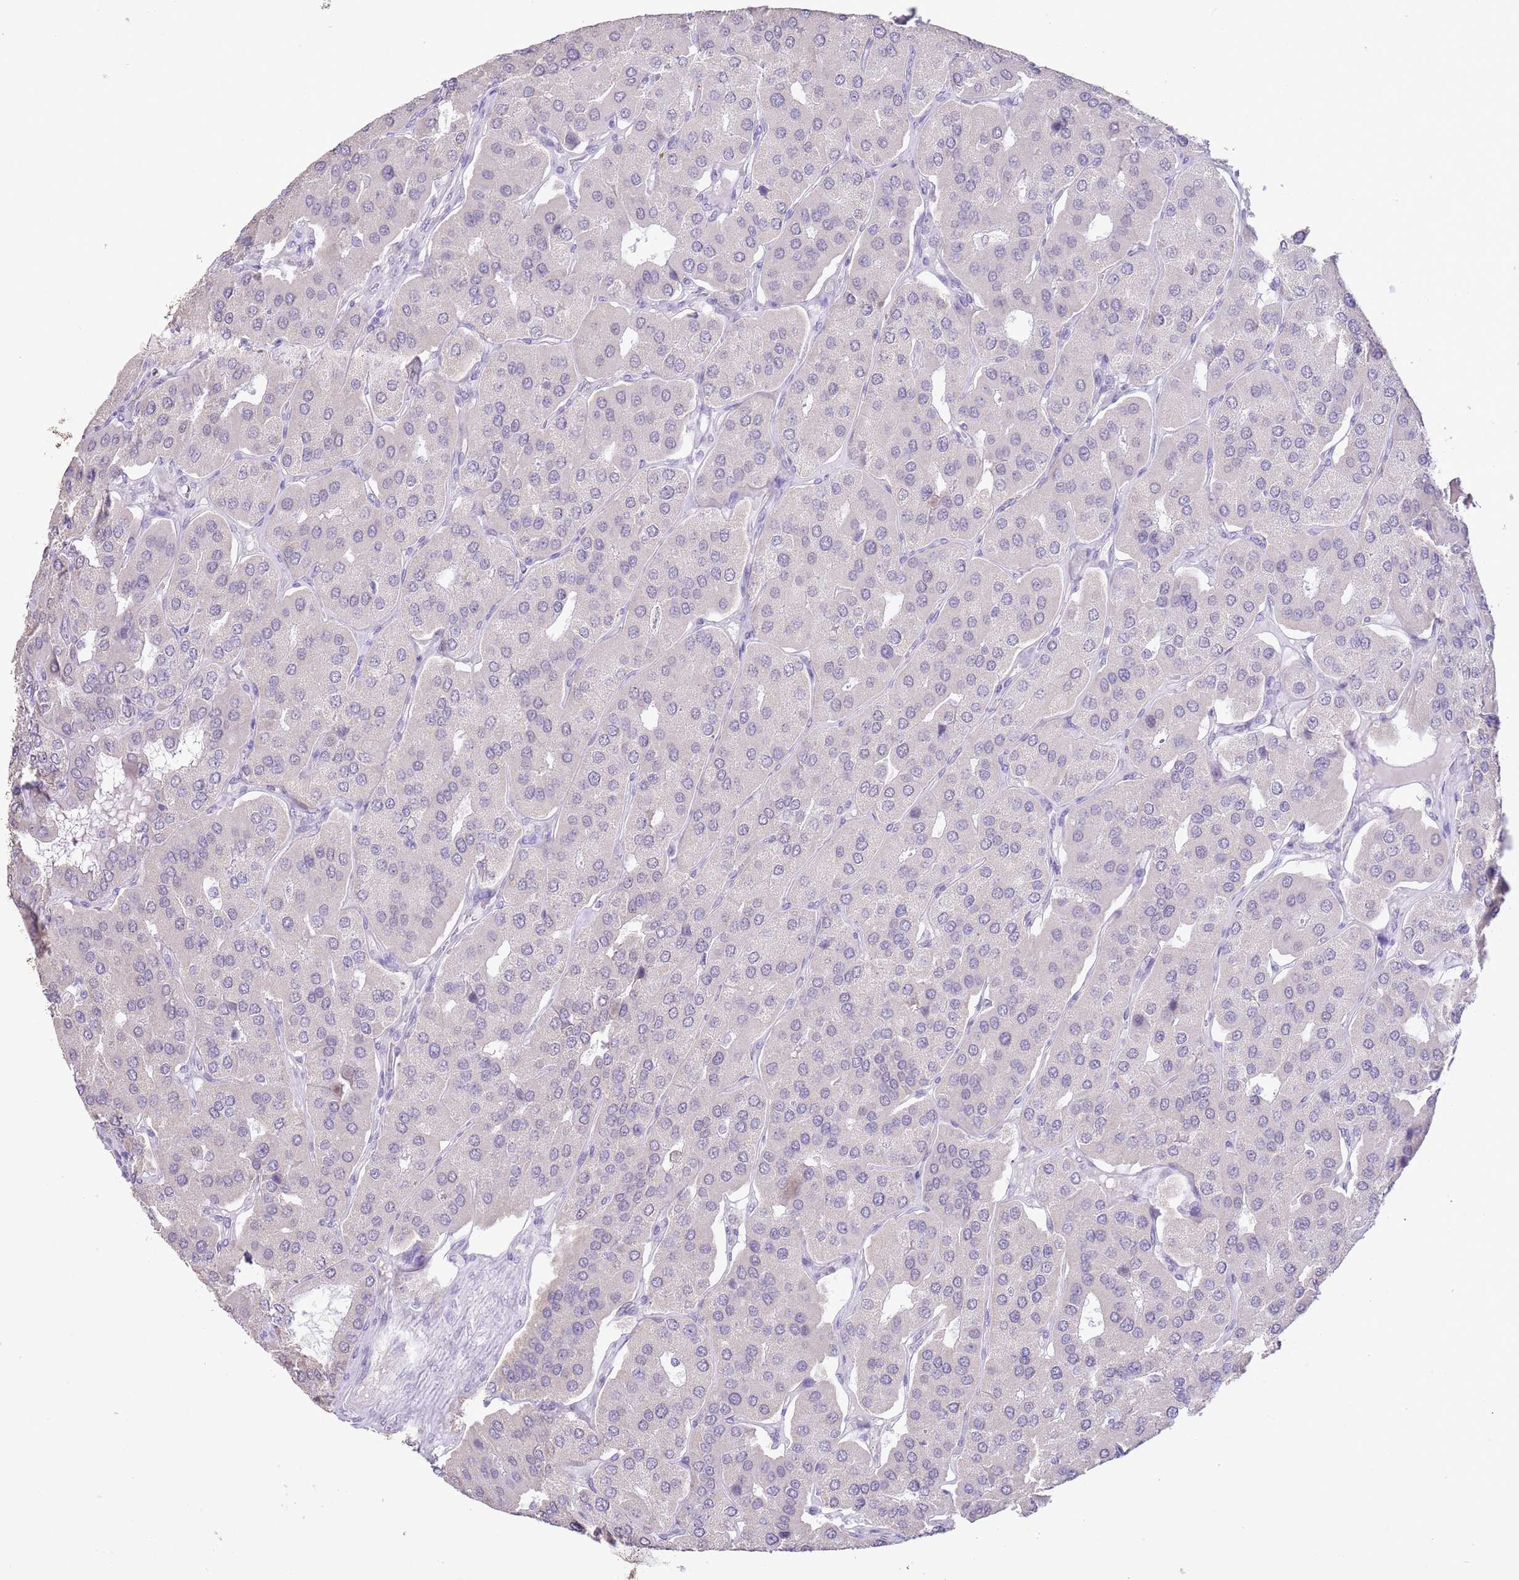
{"staining": {"intensity": "negative", "quantity": "none", "location": "none"}, "tissue": "parathyroid gland", "cell_type": "Glandular cells", "image_type": "normal", "snomed": [{"axis": "morphology", "description": "Normal tissue, NOS"}, {"axis": "morphology", "description": "Adenoma, NOS"}, {"axis": "topography", "description": "Parathyroid gland"}], "caption": "DAB (3,3'-diaminobenzidine) immunohistochemical staining of unremarkable parathyroid gland demonstrates no significant staining in glandular cells. Nuclei are stained in blue.", "gene": "MIDN", "patient": {"sex": "female", "age": 86}}